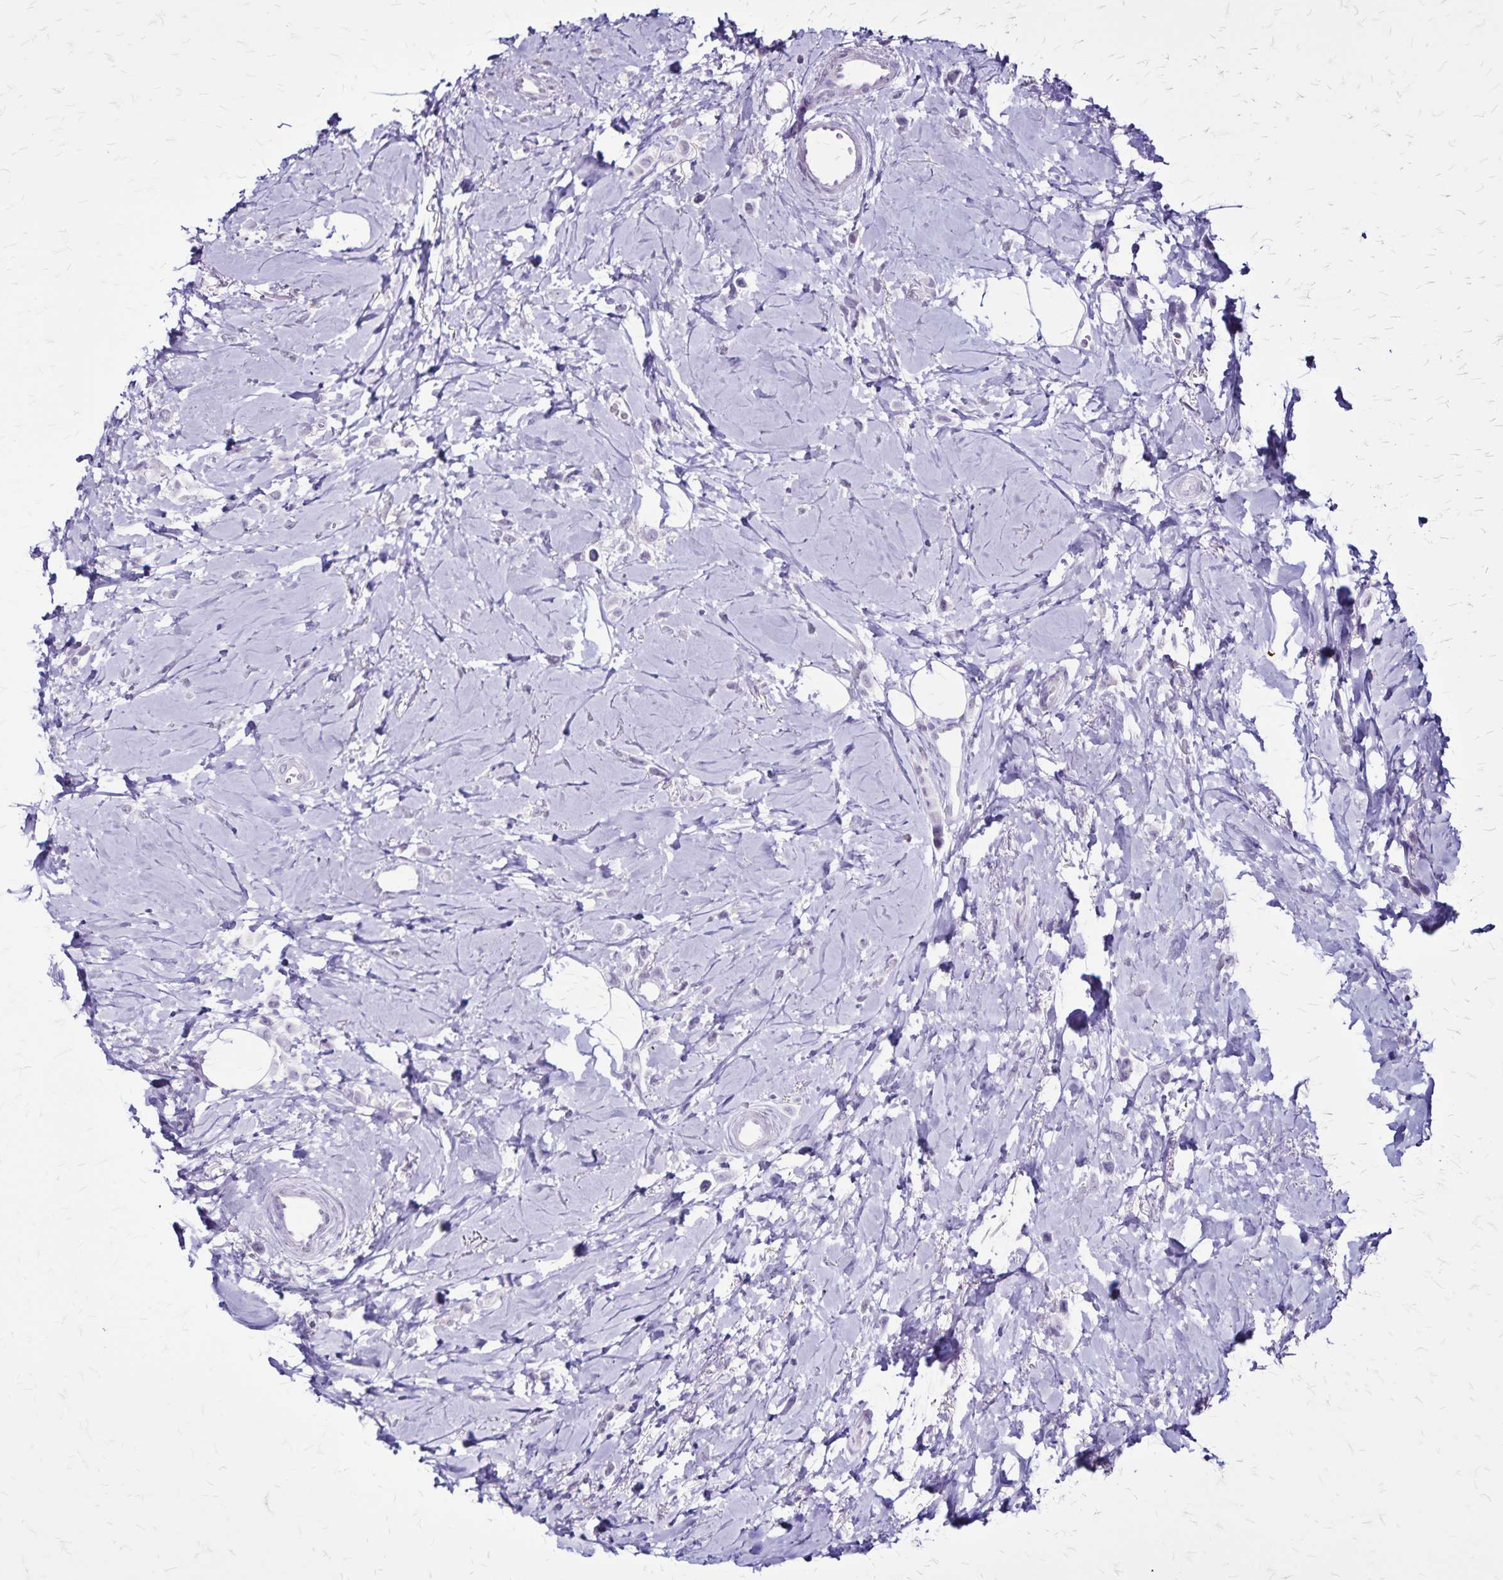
{"staining": {"intensity": "negative", "quantity": "none", "location": "none"}, "tissue": "breast cancer", "cell_type": "Tumor cells", "image_type": "cancer", "snomed": [{"axis": "morphology", "description": "Lobular carcinoma"}, {"axis": "topography", "description": "Breast"}], "caption": "Immunohistochemical staining of lobular carcinoma (breast) exhibits no significant staining in tumor cells. (DAB (3,3'-diaminobenzidine) immunohistochemistry, high magnification).", "gene": "KRT2", "patient": {"sex": "female", "age": 66}}